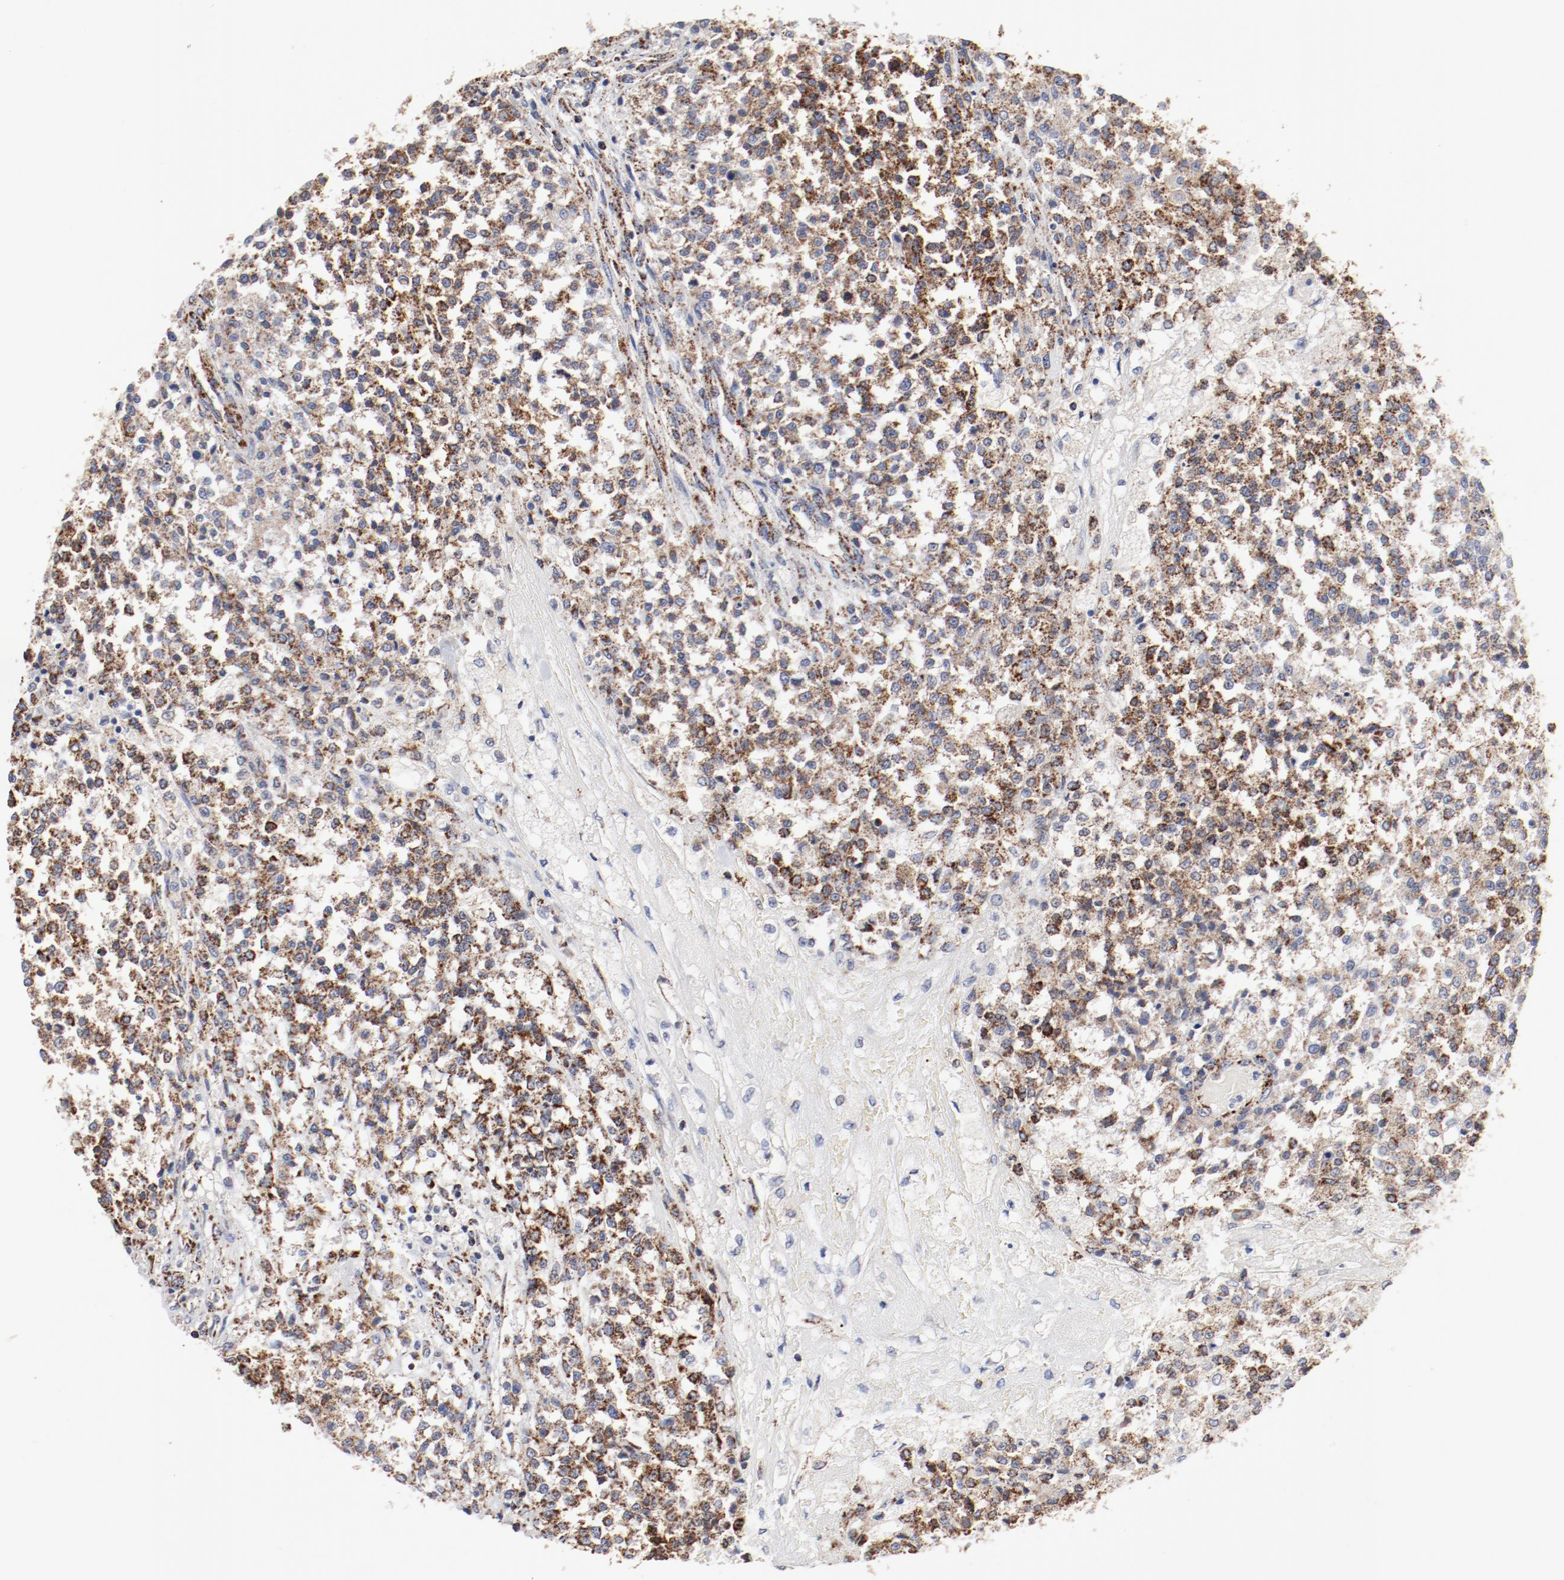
{"staining": {"intensity": "moderate", "quantity": ">75%", "location": "cytoplasmic/membranous"}, "tissue": "testis cancer", "cell_type": "Tumor cells", "image_type": "cancer", "snomed": [{"axis": "morphology", "description": "Seminoma, NOS"}, {"axis": "topography", "description": "Testis"}], "caption": "DAB immunohistochemical staining of testis cancer (seminoma) reveals moderate cytoplasmic/membranous protein expression in about >75% of tumor cells. (DAB IHC with brightfield microscopy, high magnification).", "gene": "NDUFV2", "patient": {"sex": "male", "age": 59}}